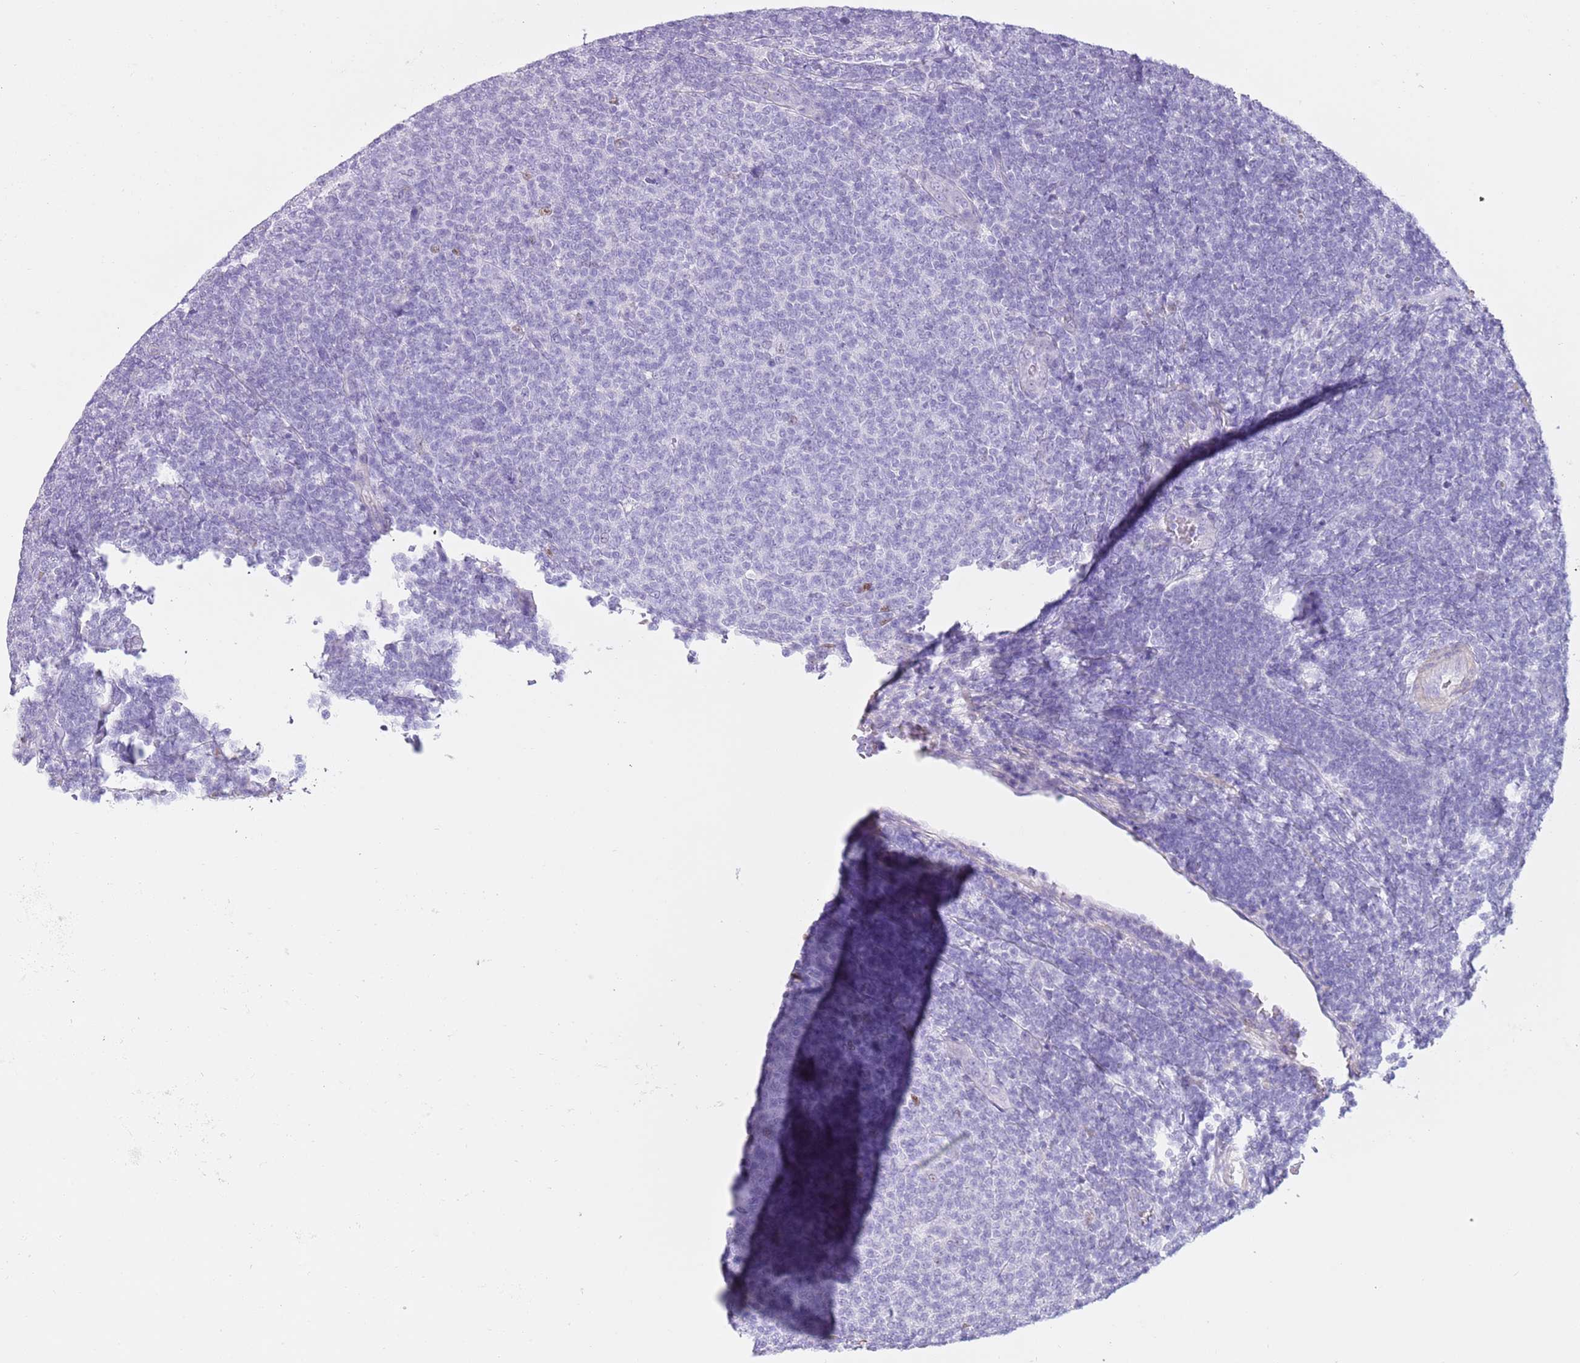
{"staining": {"intensity": "negative", "quantity": "none", "location": "none"}, "tissue": "lymphoma", "cell_type": "Tumor cells", "image_type": "cancer", "snomed": [{"axis": "morphology", "description": "Malignant lymphoma, non-Hodgkin's type, Low grade"}, {"axis": "topography", "description": "Lymph node"}], "caption": "Micrograph shows no protein positivity in tumor cells of malignant lymphoma, non-Hodgkin's type (low-grade) tissue.", "gene": "SLC7A14", "patient": {"sex": "male", "age": 66}}